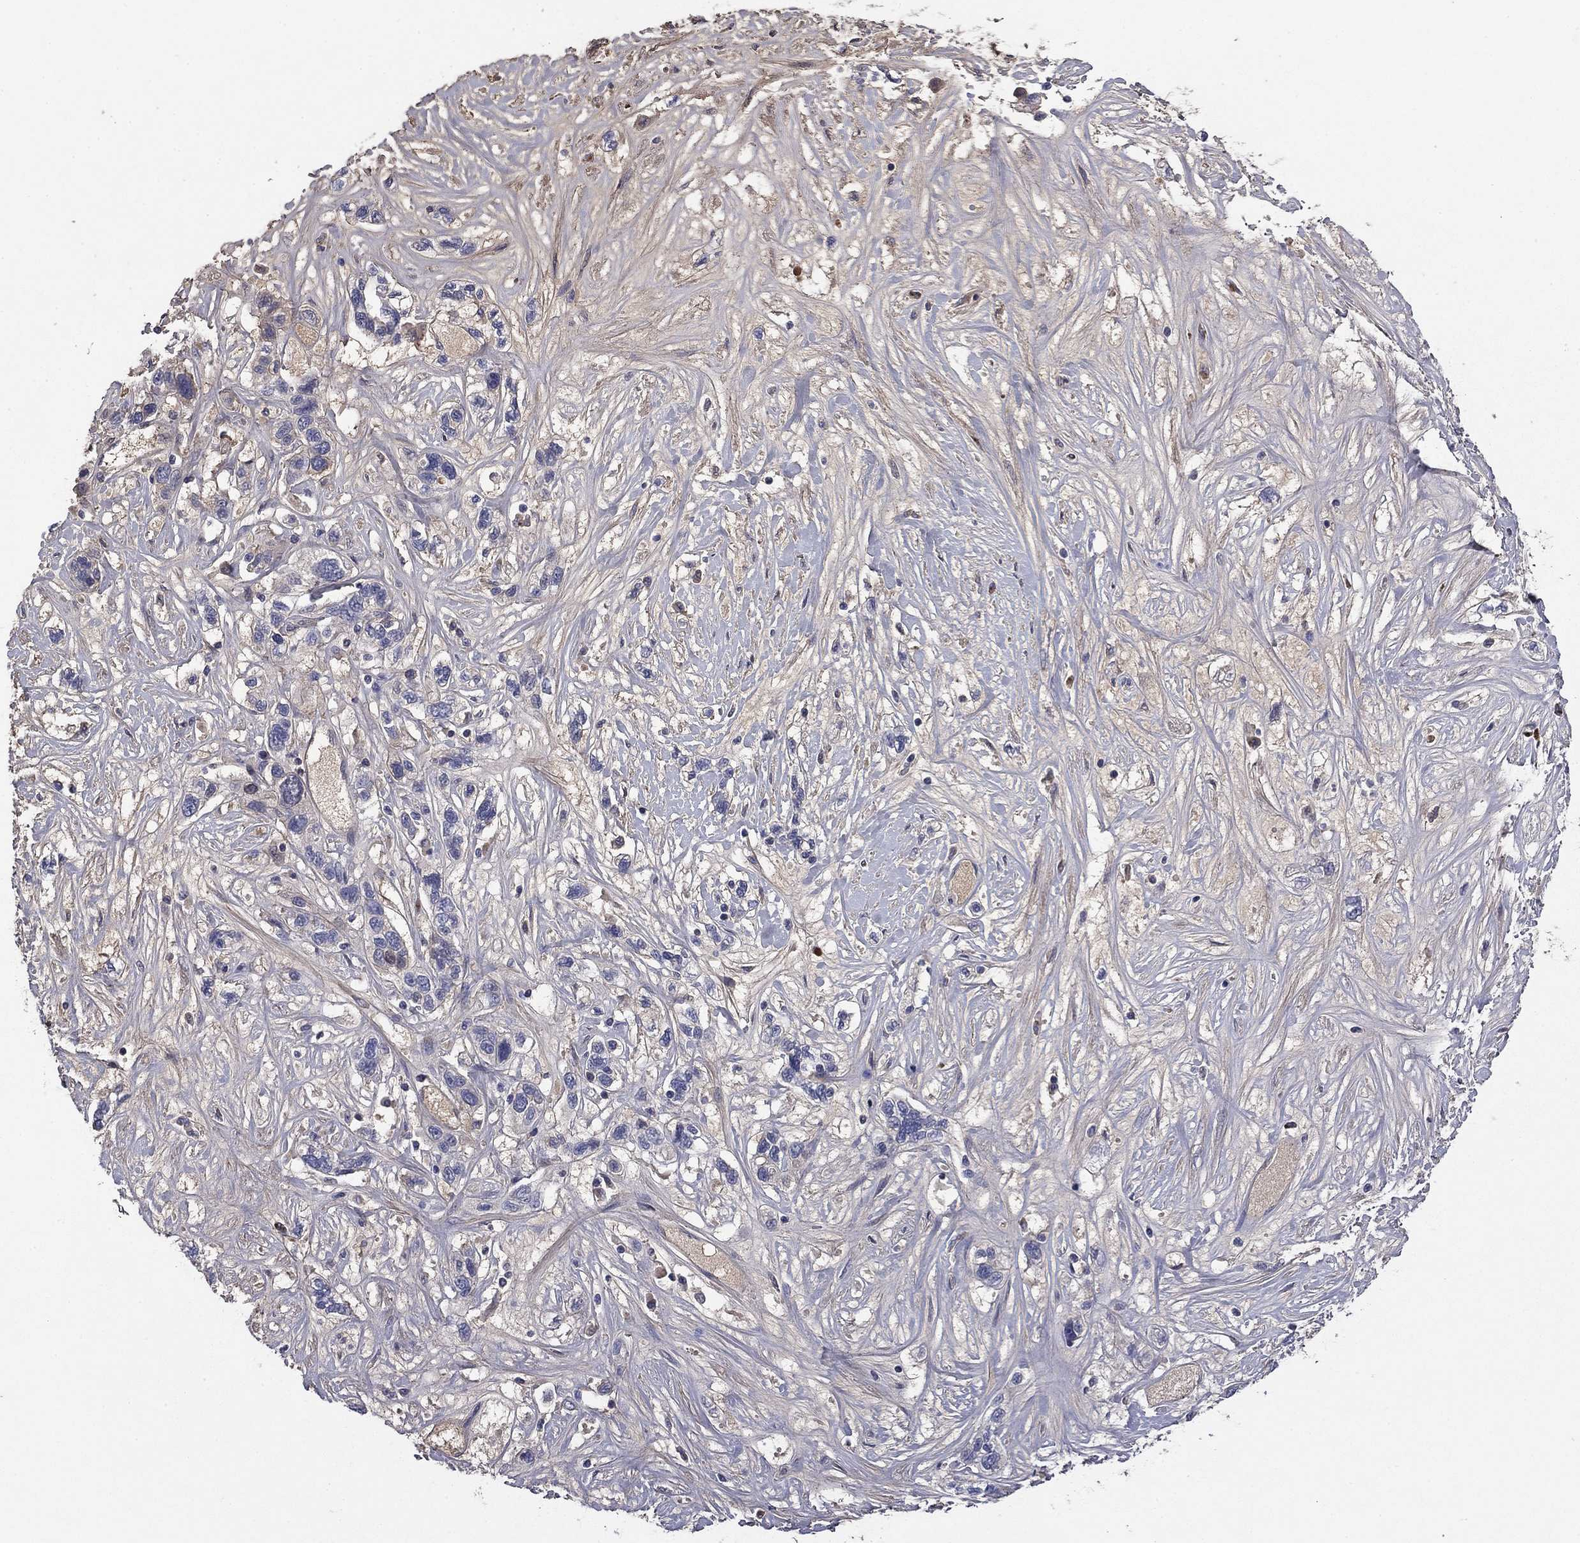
{"staining": {"intensity": "negative", "quantity": "none", "location": "none"}, "tissue": "liver cancer", "cell_type": "Tumor cells", "image_type": "cancer", "snomed": [{"axis": "morphology", "description": "Adenocarcinoma, NOS"}, {"axis": "morphology", "description": "Cholangiocarcinoma"}, {"axis": "topography", "description": "Liver"}], "caption": "Tumor cells are negative for brown protein staining in liver adenocarcinoma.", "gene": "COL2A1", "patient": {"sex": "male", "age": 64}}